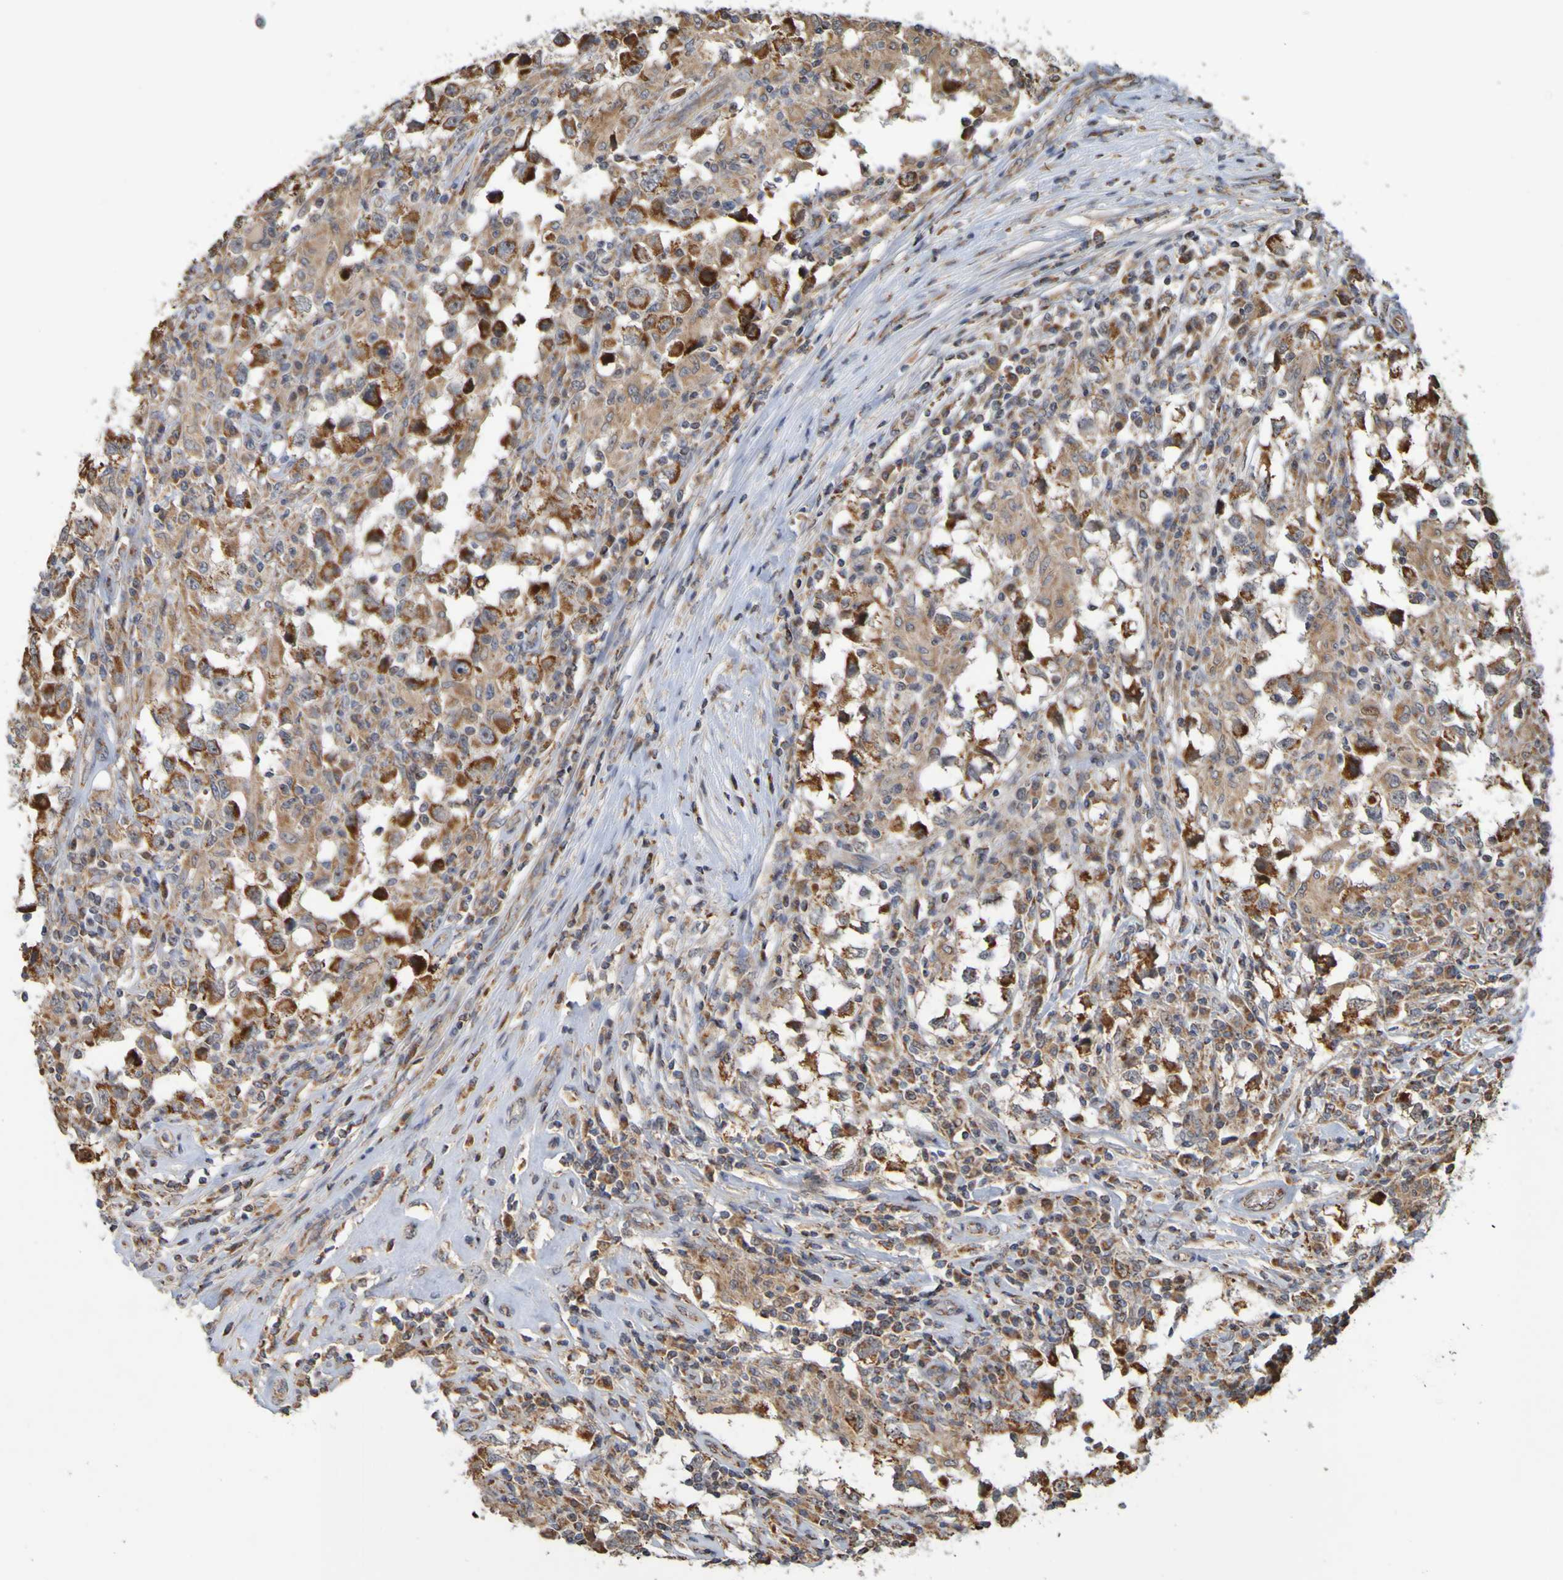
{"staining": {"intensity": "moderate", "quantity": ">75%", "location": "cytoplasmic/membranous"}, "tissue": "testis cancer", "cell_type": "Tumor cells", "image_type": "cancer", "snomed": [{"axis": "morphology", "description": "Carcinoma, Embryonal, NOS"}, {"axis": "topography", "description": "Testis"}], "caption": "This micrograph reveals IHC staining of human testis cancer, with medium moderate cytoplasmic/membranous expression in about >75% of tumor cells.", "gene": "TMBIM1", "patient": {"sex": "male", "age": 21}}